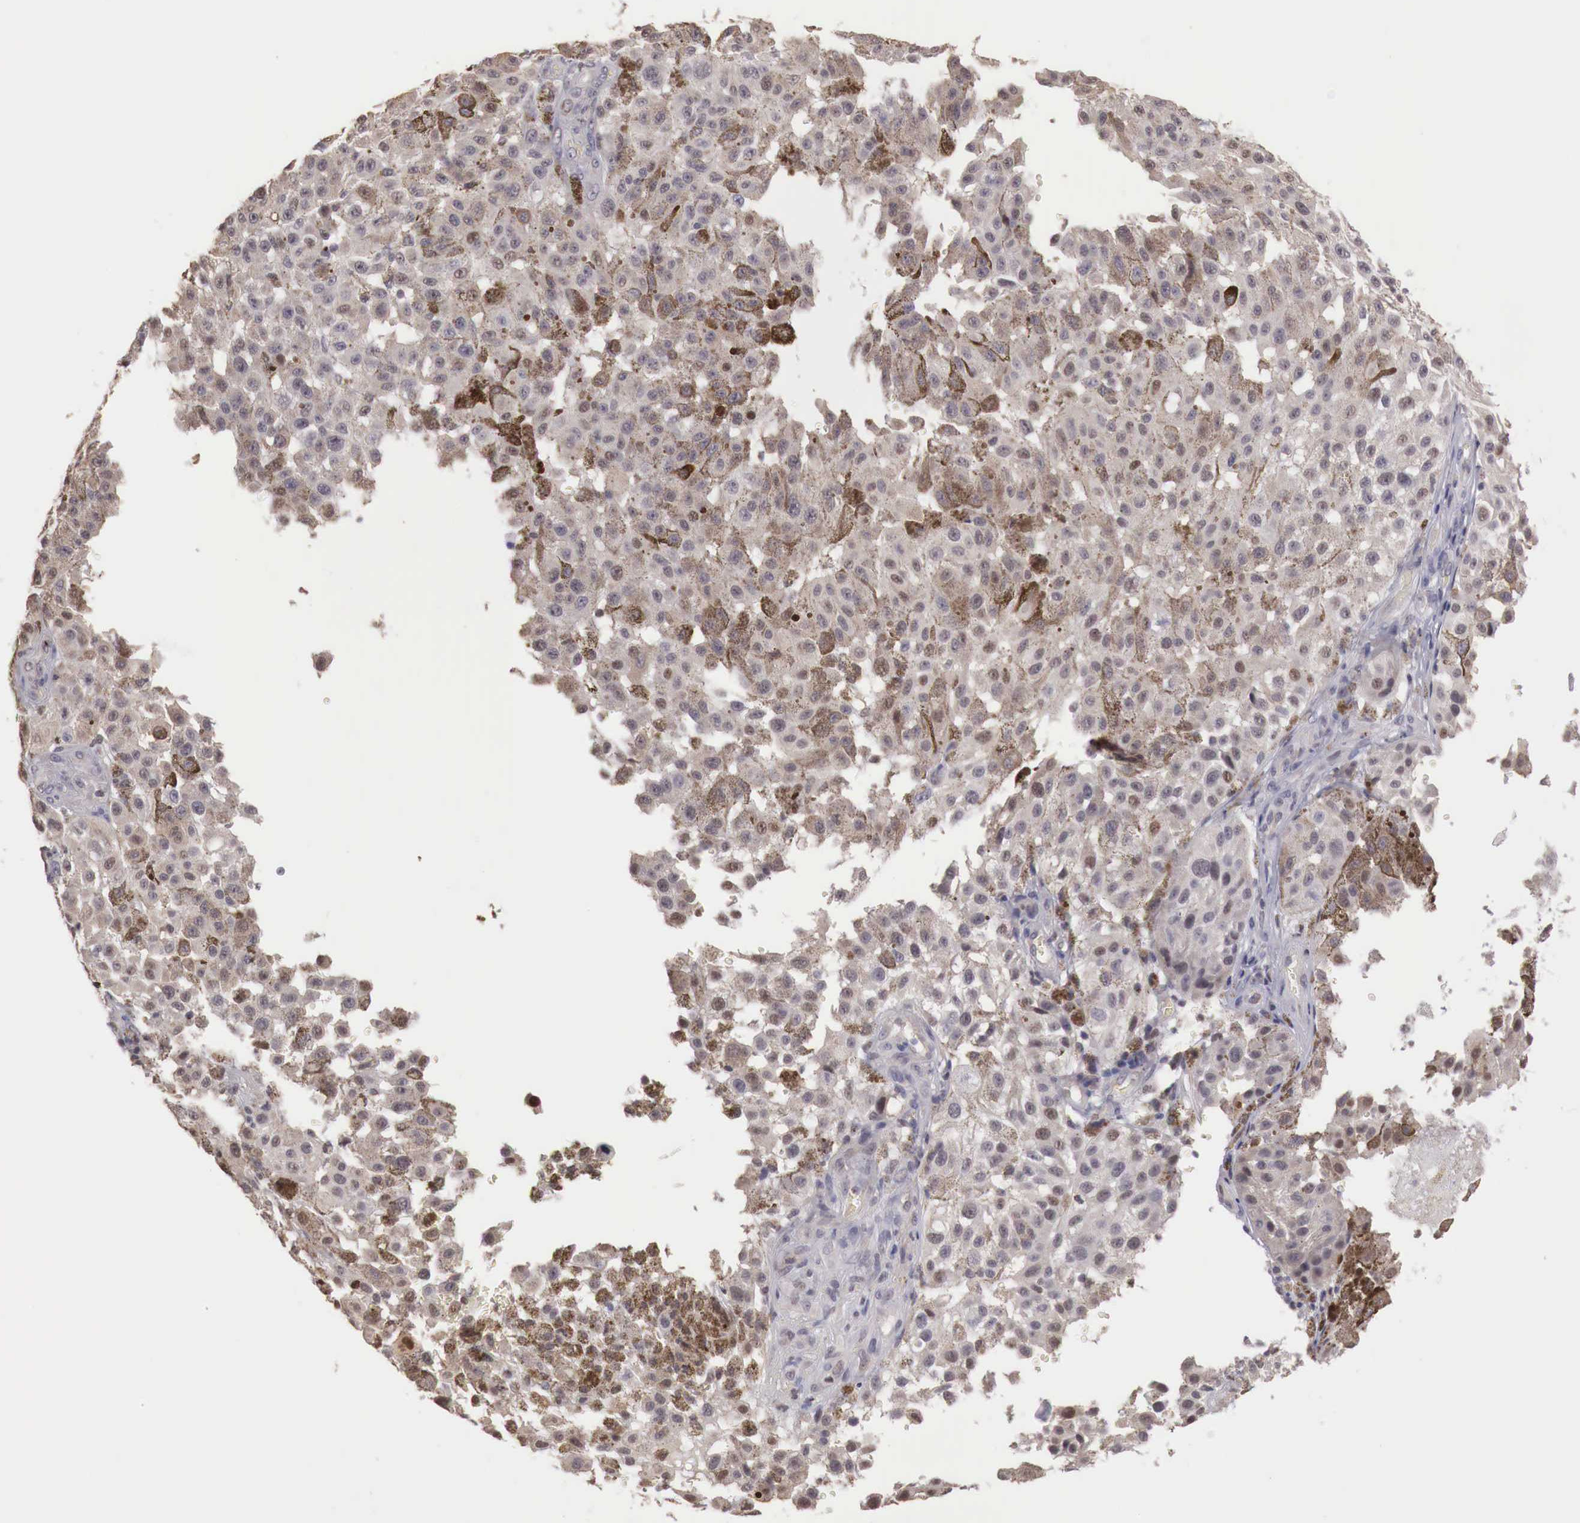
{"staining": {"intensity": "weak", "quantity": "<25%", "location": "cytoplasmic/membranous"}, "tissue": "melanoma", "cell_type": "Tumor cells", "image_type": "cancer", "snomed": [{"axis": "morphology", "description": "Malignant melanoma, NOS"}, {"axis": "topography", "description": "Skin"}], "caption": "High power microscopy photomicrograph of an immunohistochemistry (IHC) photomicrograph of melanoma, revealing no significant expression in tumor cells. The staining was performed using DAB (3,3'-diaminobenzidine) to visualize the protein expression in brown, while the nuclei were stained in blue with hematoxylin (Magnification: 20x).", "gene": "TBC1D9", "patient": {"sex": "female", "age": 64}}